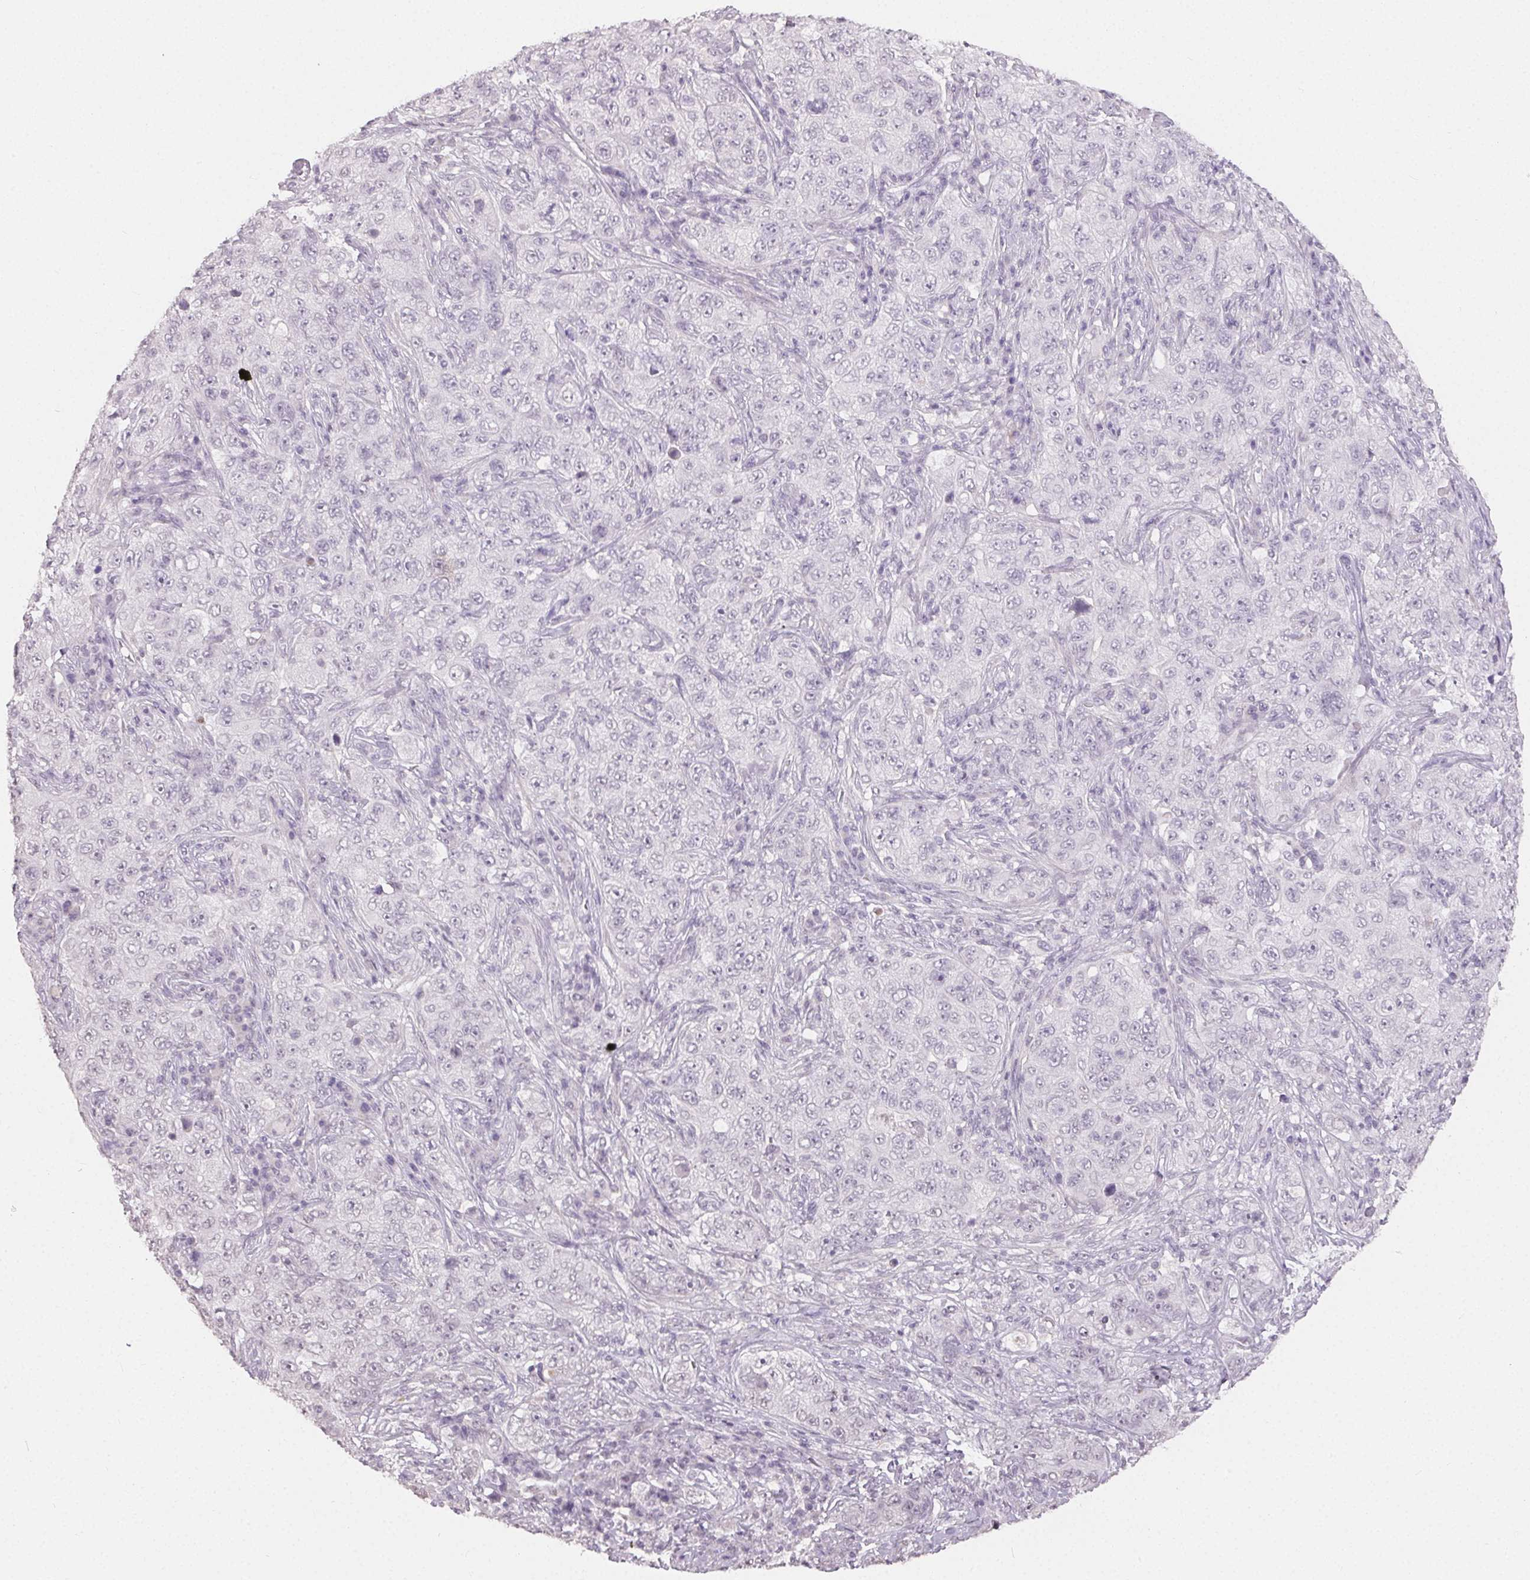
{"staining": {"intensity": "negative", "quantity": "none", "location": "none"}, "tissue": "pancreatic cancer", "cell_type": "Tumor cells", "image_type": "cancer", "snomed": [{"axis": "morphology", "description": "Adenocarcinoma, NOS"}, {"axis": "topography", "description": "Pancreas"}], "caption": "Tumor cells show no significant expression in pancreatic cancer.", "gene": "TMEM174", "patient": {"sex": "male", "age": 68}}